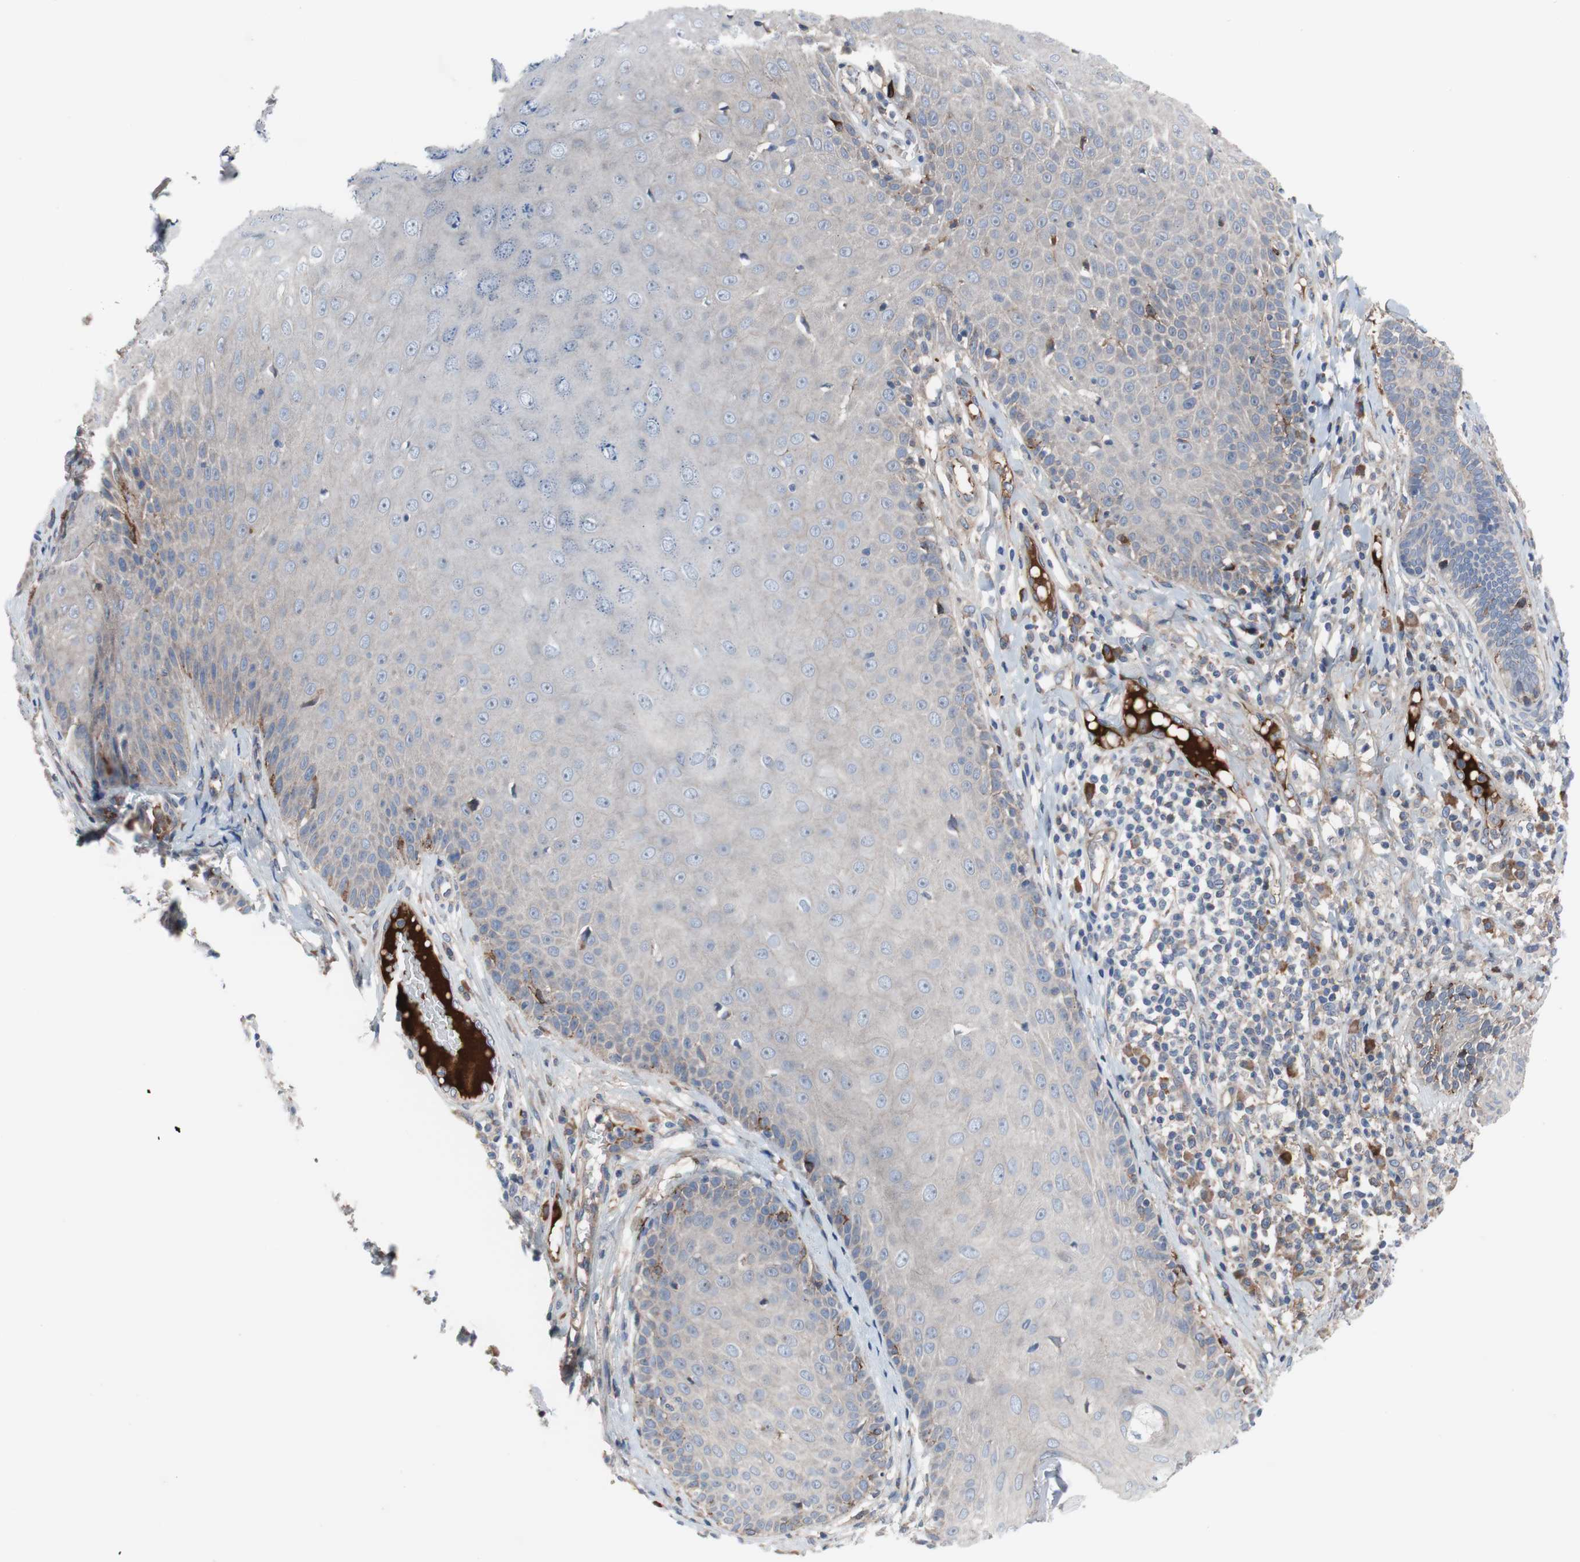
{"staining": {"intensity": "negative", "quantity": "none", "location": "none"}, "tissue": "skin cancer", "cell_type": "Tumor cells", "image_type": "cancer", "snomed": [{"axis": "morphology", "description": "Normal tissue, NOS"}, {"axis": "morphology", "description": "Basal cell carcinoma"}, {"axis": "topography", "description": "Skin"}], "caption": "The micrograph demonstrates no staining of tumor cells in skin basal cell carcinoma.", "gene": "KANSL1", "patient": {"sex": "male", "age": 52}}